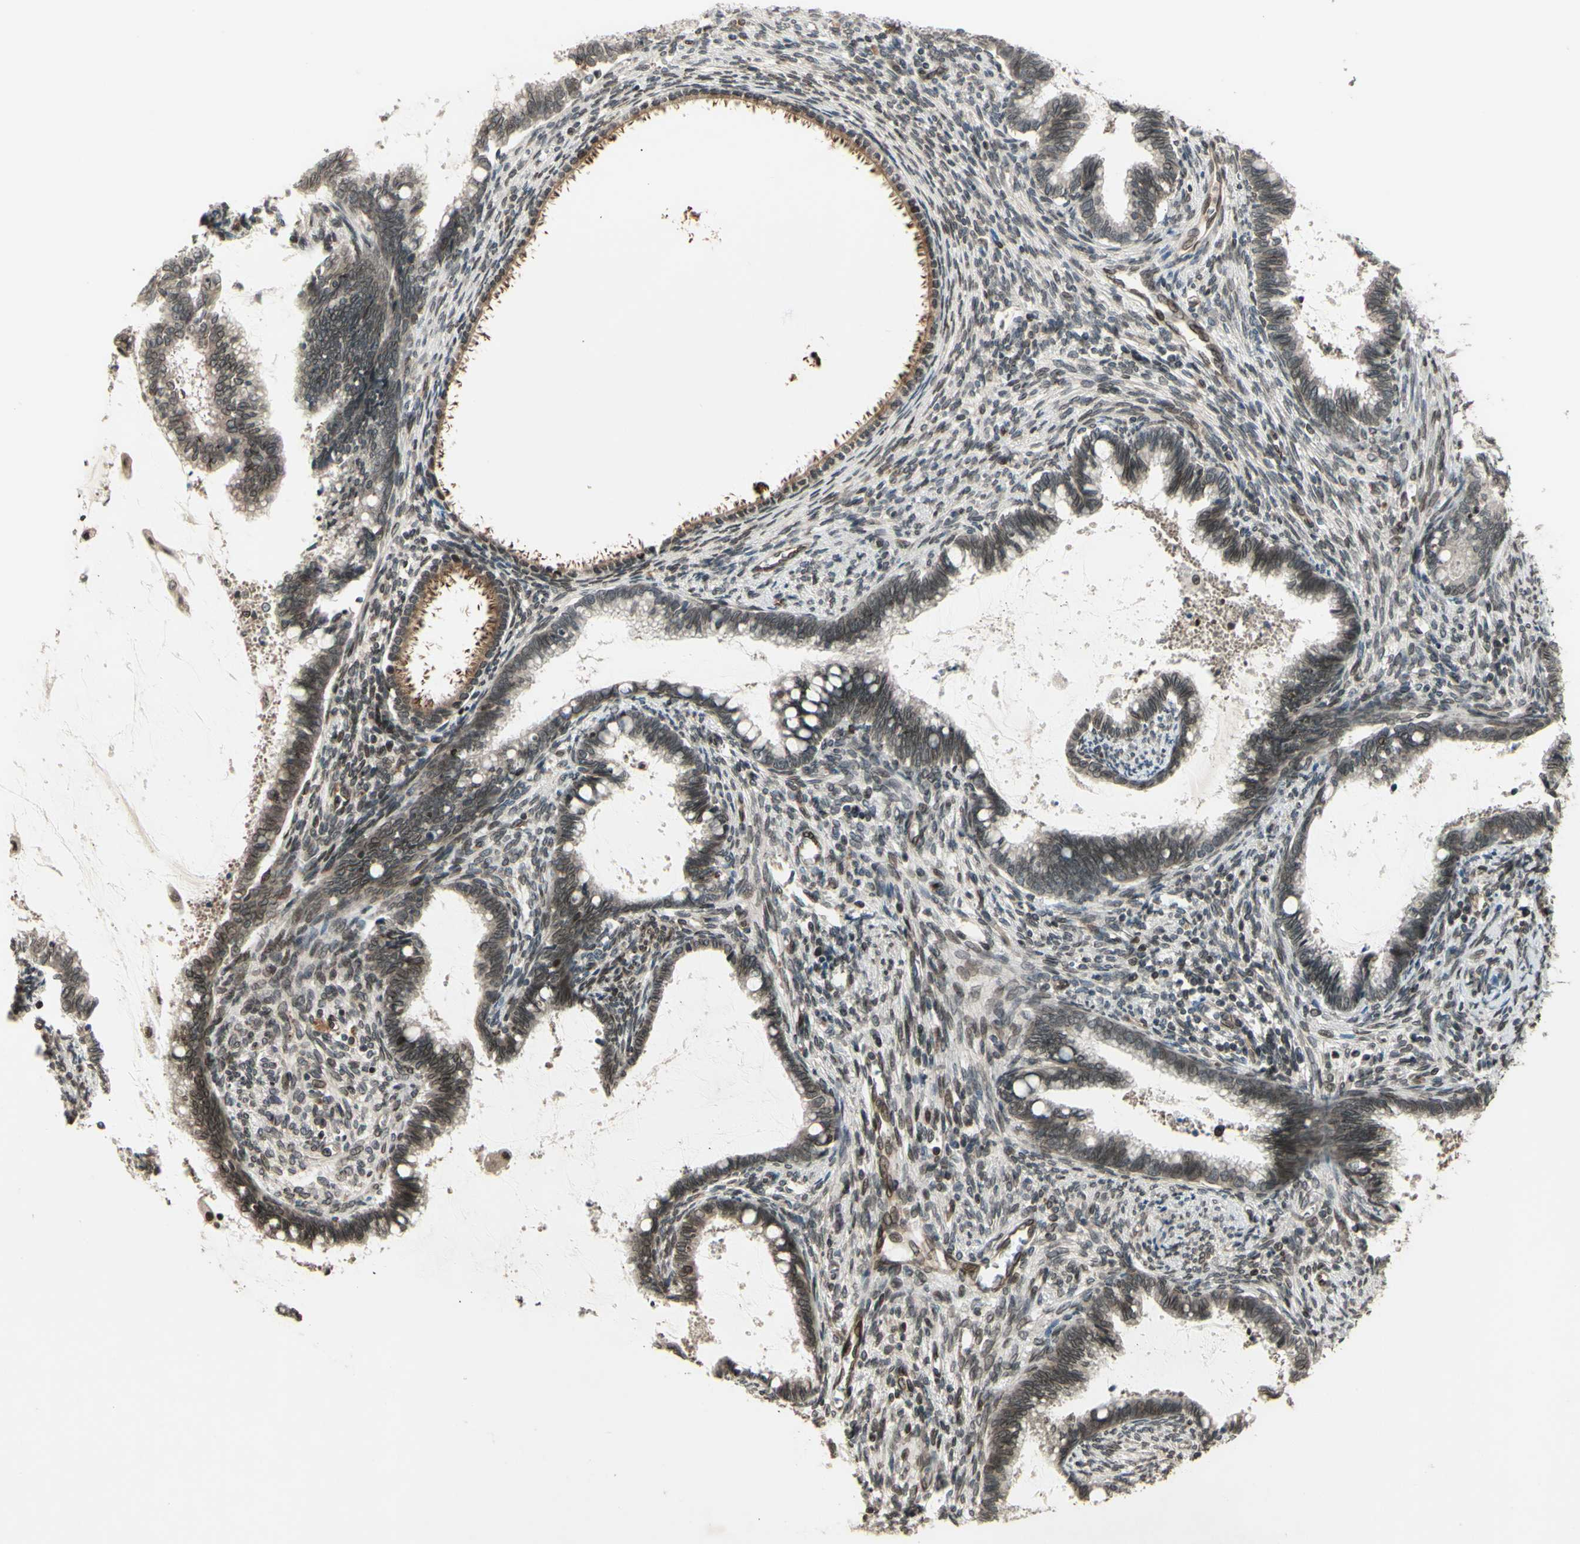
{"staining": {"intensity": "weak", "quantity": "25%-75%", "location": "cytoplasmic/membranous,nuclear"}, "tissue": "cervical cancer", "cell_type": "Tumor cells", "image_type": "cancer", "snomed": [{"axis": "morphology", "description": "Adenocarcinoma, NOS"}, {"axis": "topography", "description": "Cervix"}], "caption": "Cervical cancer (adenocarcinoma) tissue shows weak cytoplasmic/membranous and nuclear staining in approximately 25%-75% of tumor cells", "gene": "MLF2", "patient": {"sex": "female", "age": 44}}